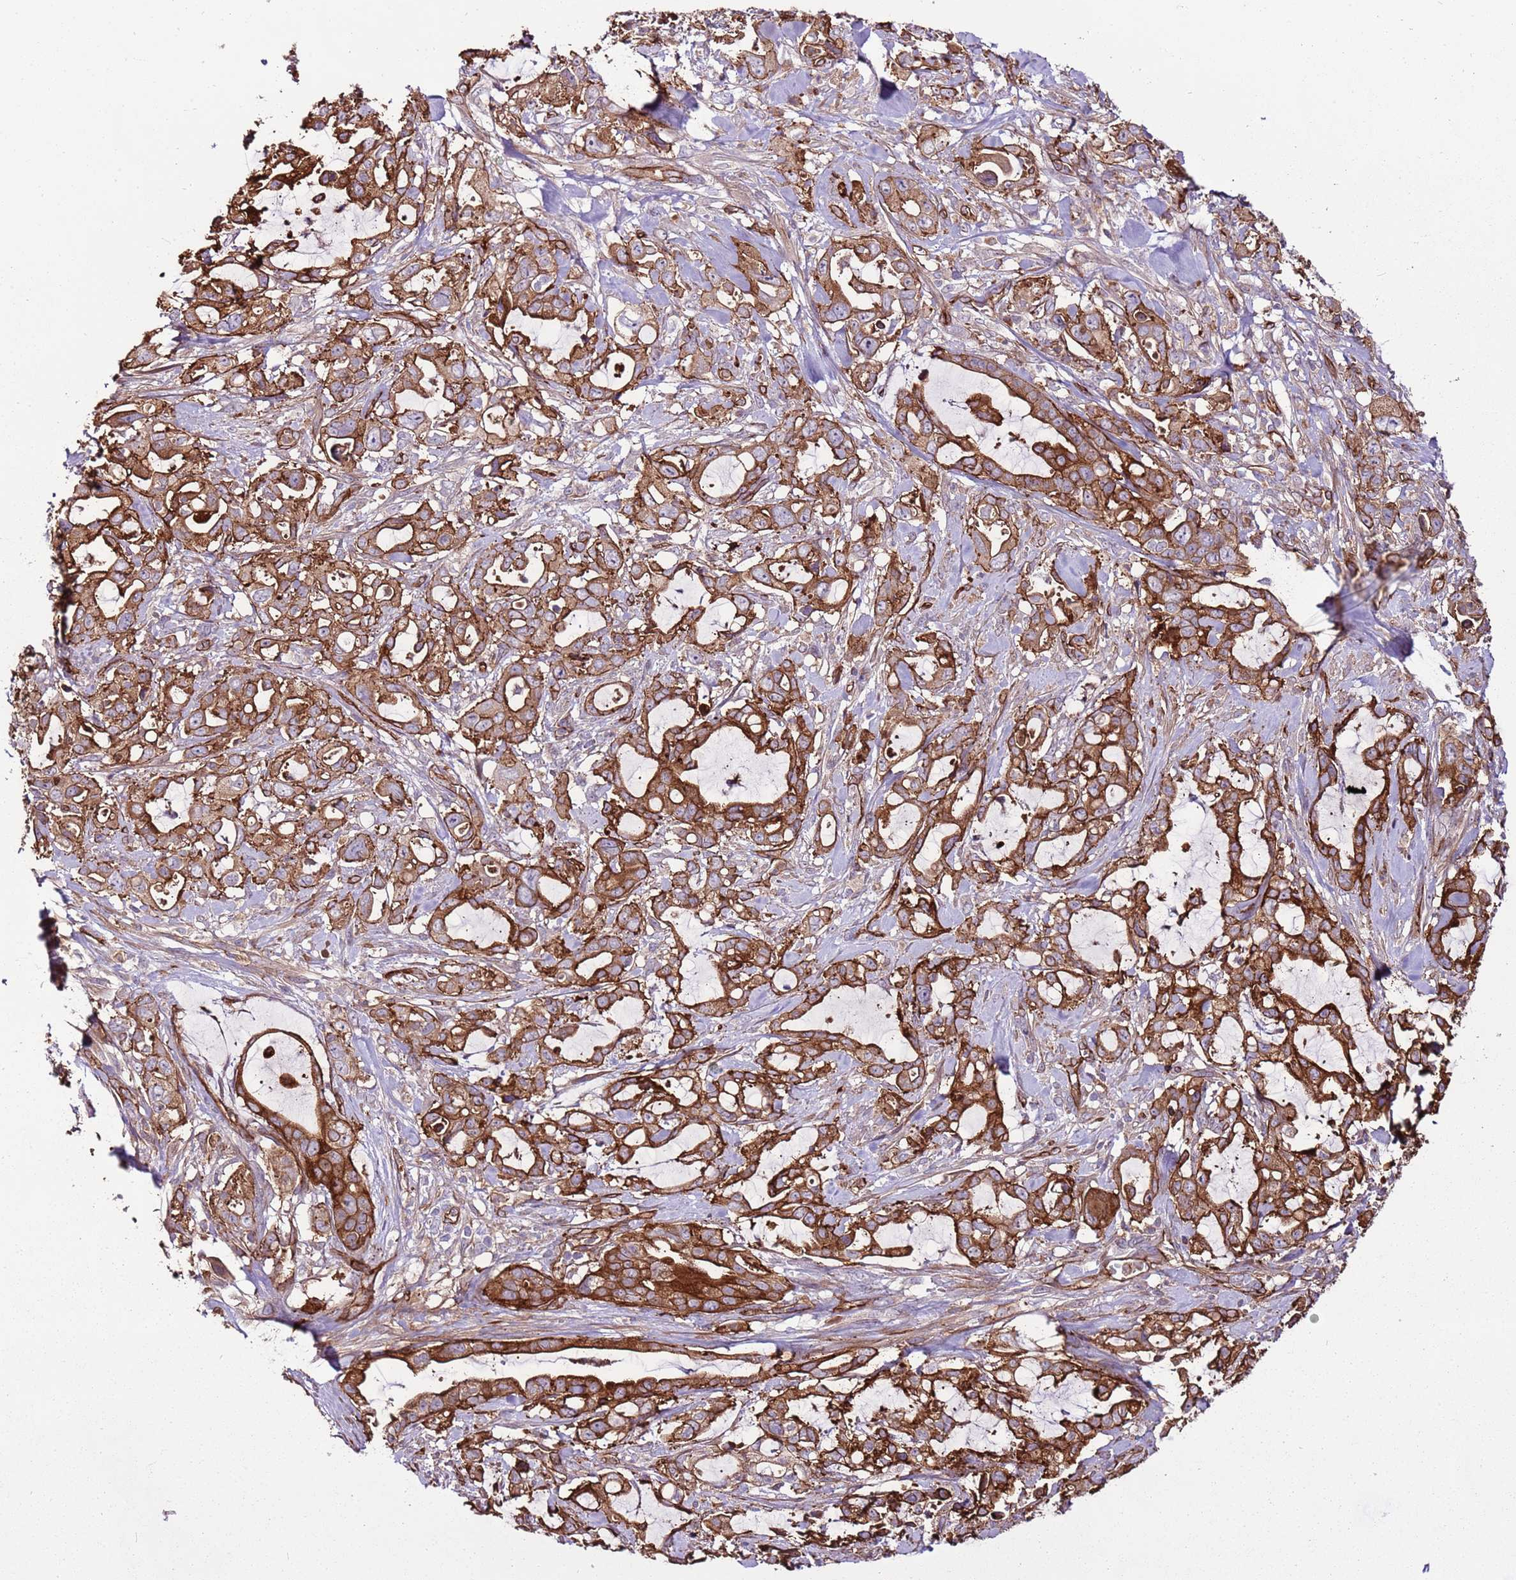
{"staining": {"intensity": "moderate", "quantity": ">75%", "location": "cytoplasmic/membranous"}, "tissue": "pancreatic cancer", "cell_type": "Tumor cells", "image_type": "cancer", "snomed": [{"axis": "morphology", "description": "Adenocarcinoma, NOS"}, {"axis": "topography", "description": "Pancreas"}], "caption": "The photomicrograph displays immunohistochemical staining of pancreatic adenocarcinoma. There is moderate cytoplasmic/membranous staining is appreciated in about >75% of tumor cells. (IHC, brightfield microscopy, high magnification).", "gene": "ZNF827", "patient": {"sex": "female", "age": 61}}